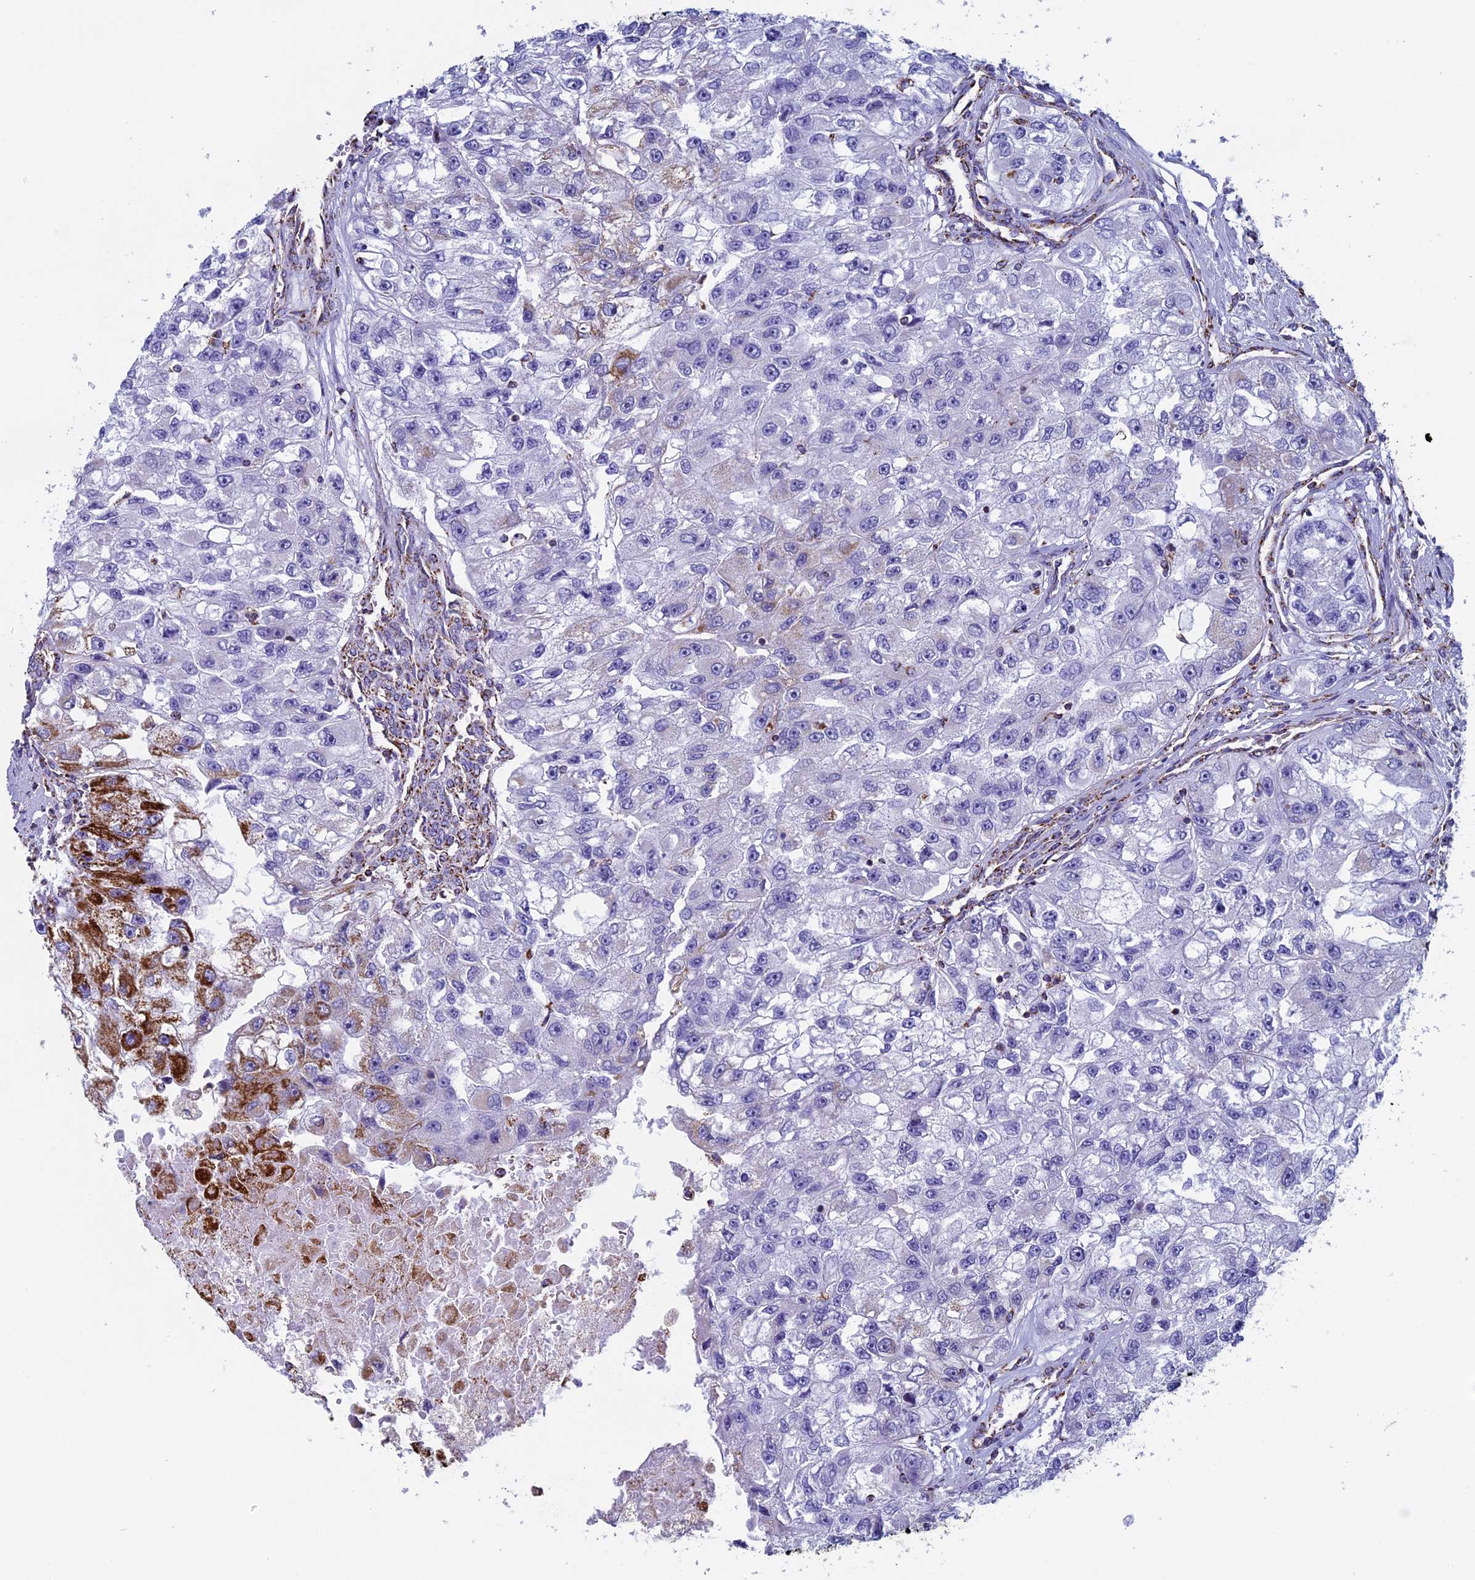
{"staining": {"intensity": "strong", "quantity": "<25%", "location": "cytoplasmic/membranous"}, "tissue": "renal cancer", "cell_type": "Tumor cells", "image_type": "cancer", "snomed": [{"axis": "morphology", "description": "Adenocarcinoma, NOS"}, {"axis": "topography", "description": "Kidney"}], "caption": "Immunohistochemistry histopathology image of human renal cancer (adenocarcinoma) stained for a protein (brown), which displays medium levels of strong cytoplasmic/membranous staining in approximately <25% of tumor cells.", "gene": "UQCRFS1", "patient": {"sex": "male", "age": 63}}